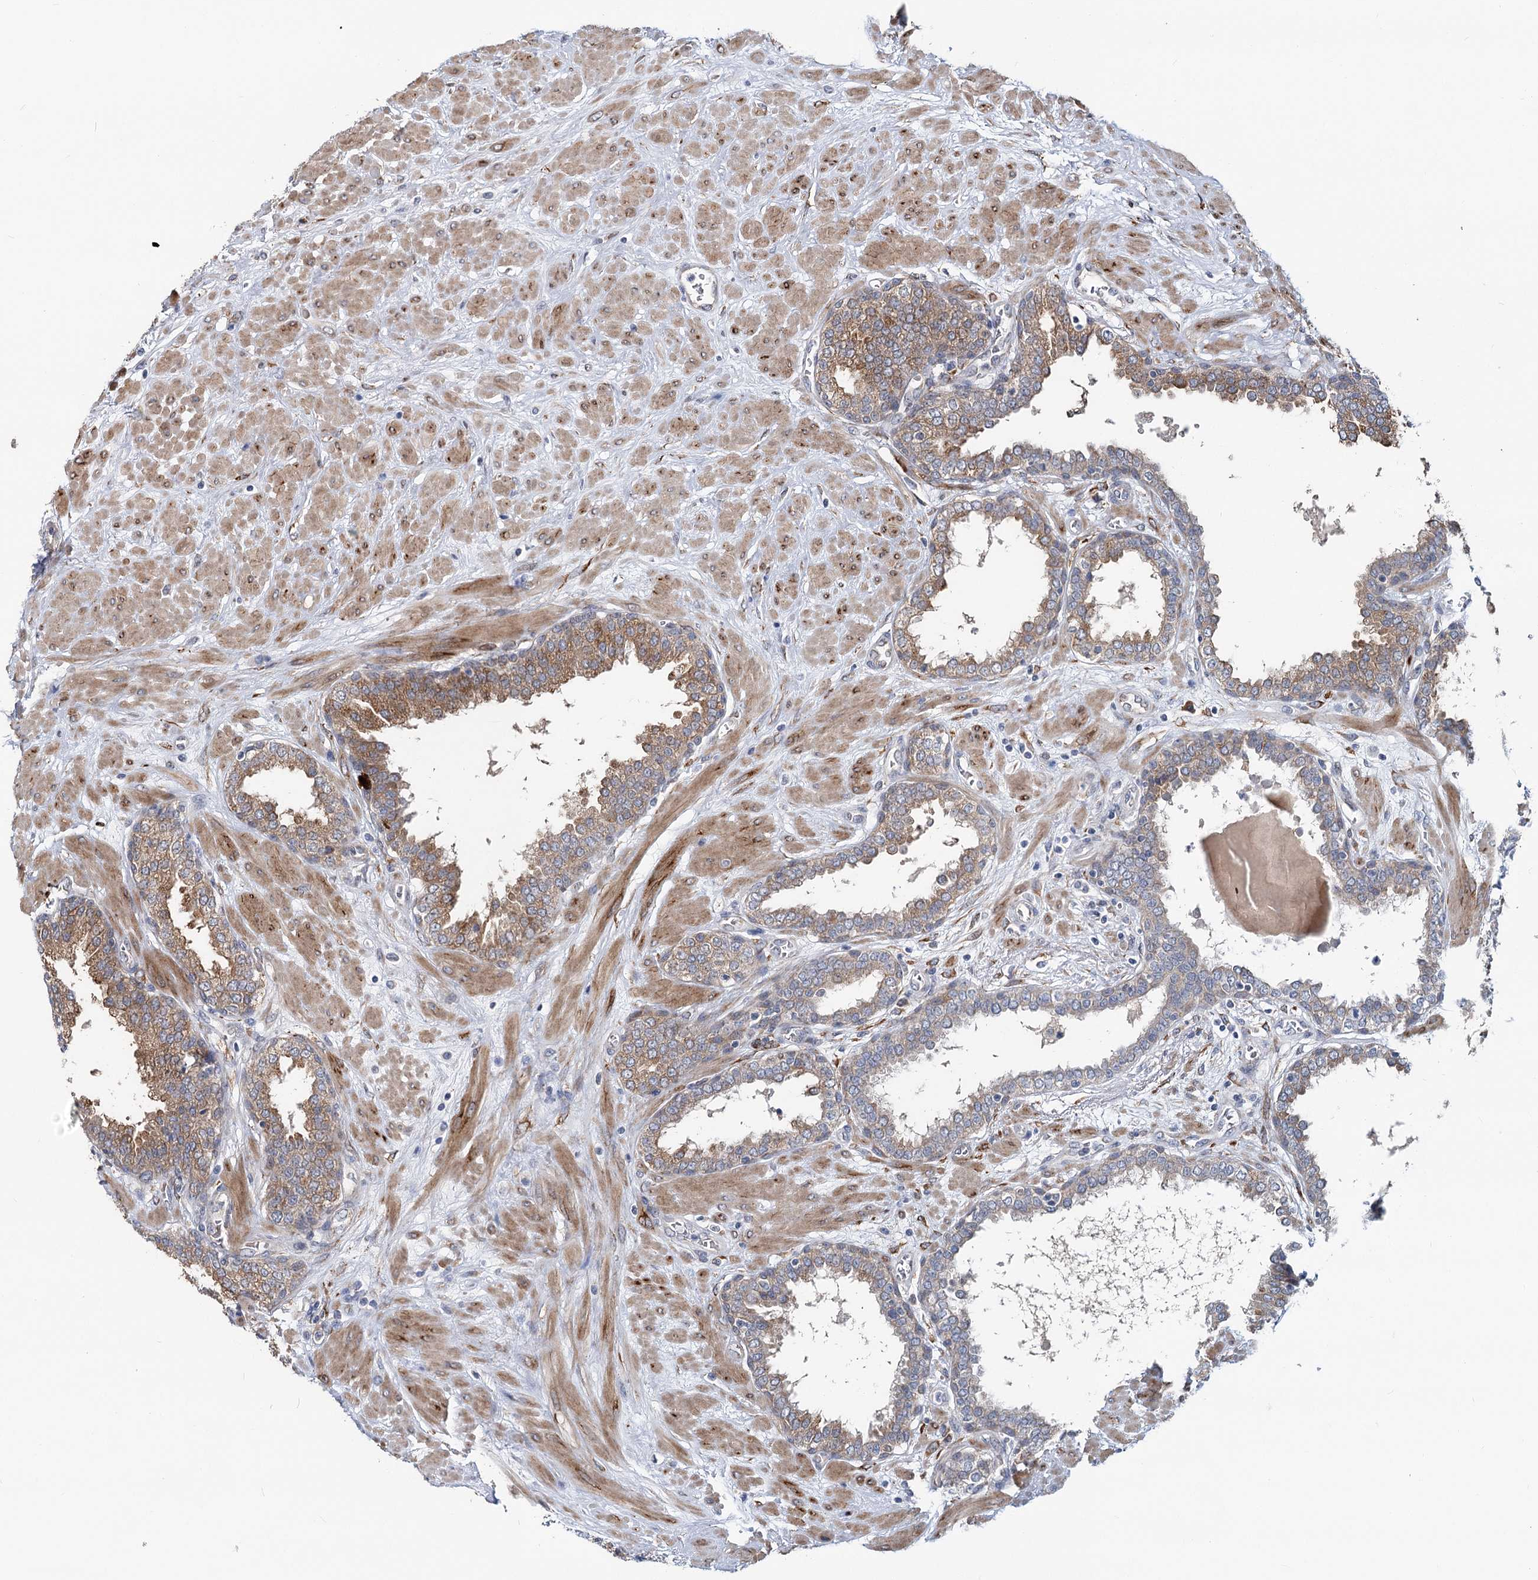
{"staining": {"intensity": "moderate", "quantity": ">75%", "location": "cytoplasmic/membranous"}, "tissue": "prostate", "cell_type": "Glandular cells", "image_type": "normal", "snomed": [{"axis": "morphology", "description": "Normal tissue, NOS"}, {"axis": "topography", "description": "Prostate"}], "caption": "DAB (3,3'-diaminobenzidine) immunohistochemical staining of normal human prostate shows moderate cytoplasmic/membranous protein expression in approximately >75% of glandular cells. Using DAB (brown) and hematoxylin (blue) stains, captured at high magnification using brightfield microscopy.", "gene": "CIB4", "patient": {"sex": "male", "age": 51}}